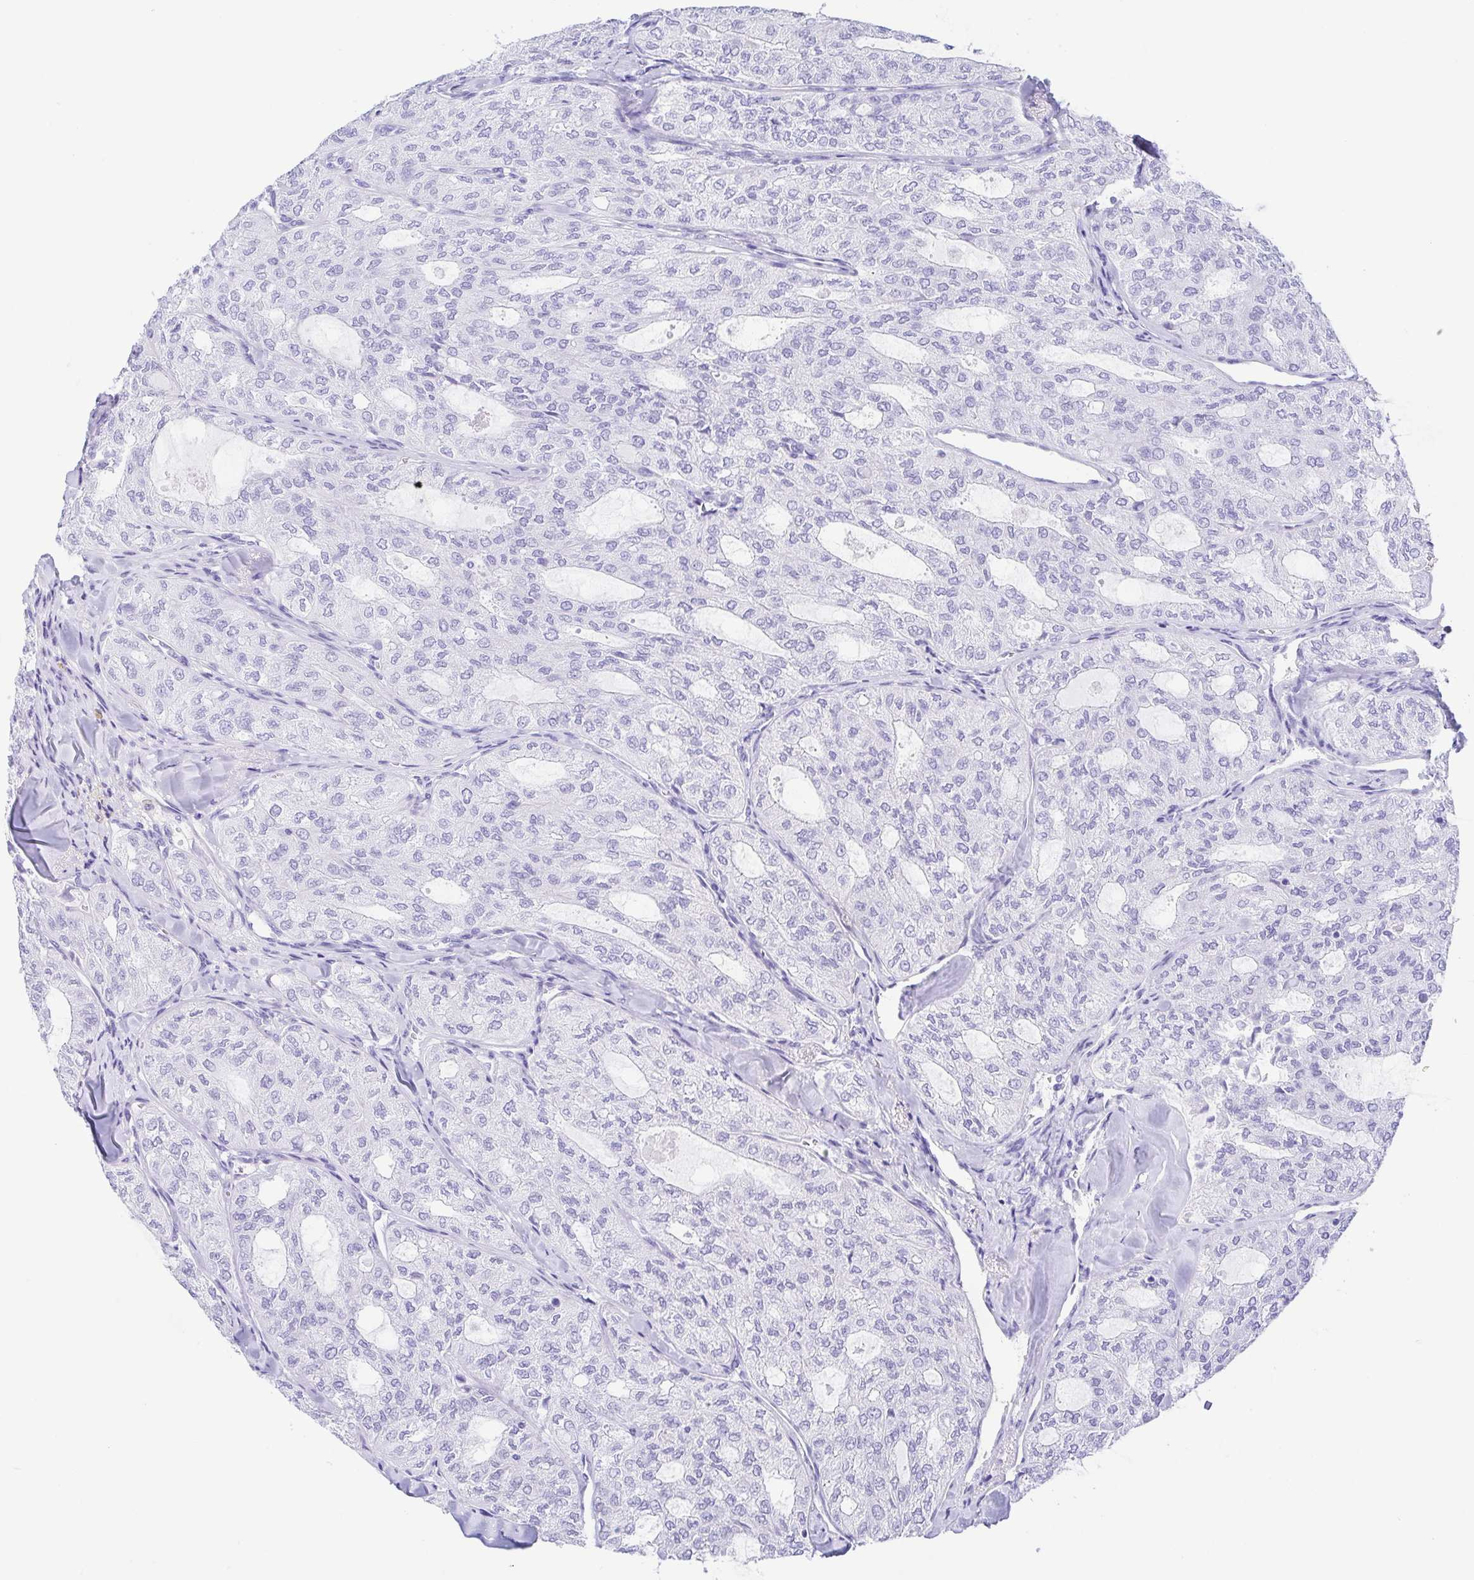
{"staining": {"intensity": "negative", "quantity": "none", "location": "none"}, "tissue": "thyroid cancer", "cell_type": "Tumor cells", "image_type": "cancer", "snomed": [{"axis": "morphology", "description": "Follicular adenoma carcinoma, NOS"}, {"axis": "topography", "description": "Thyroid gland"}], "caption": "Immunohistochemistry (IHC) of human follicular adenoma carcinoma (thyroid) displays no staining in tumor cells.", "gene": "GKN1", "patient": {"sex": "male", "age": 75}}